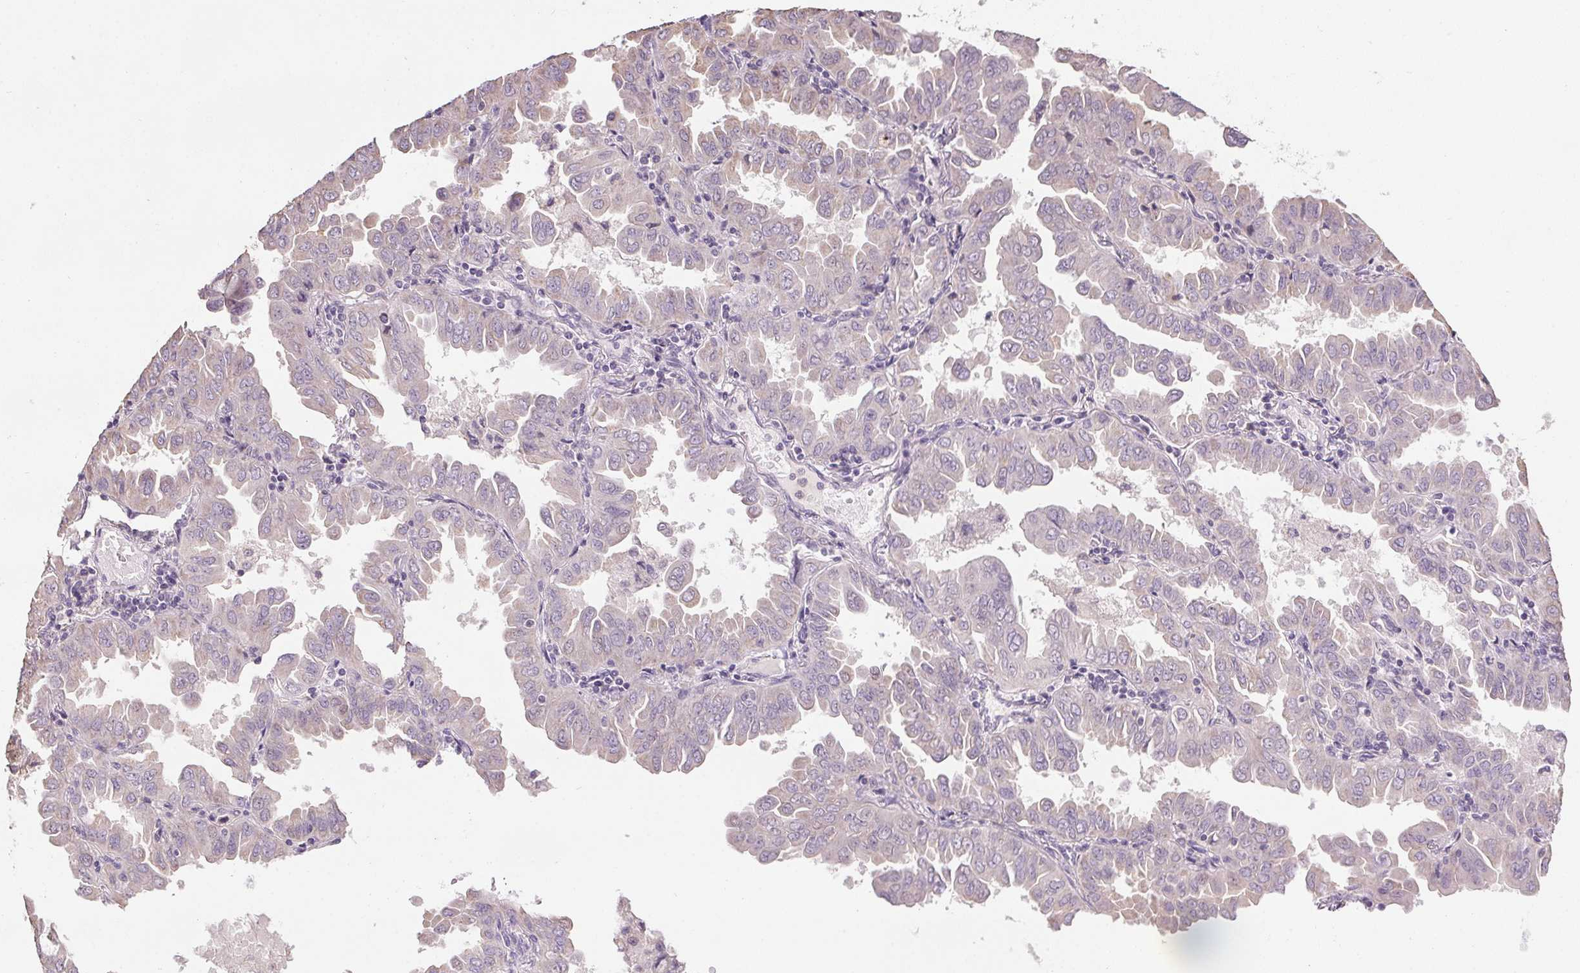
{"staining": {"intensity": "negative", "quantity": "none", "location": "none"}, "tissue": "lung cancer", "cell_type": "Tumor cells", "image_type": "cancer", "snomed": [{"axis": "morphology", "description": "Adenocarcinoma, NOS"}, {"axis": "topography", "description": "Lung"}], "caption": "There is no significant expression in tumor cells of lung adenocarcinoma. (DAB (3,3'-diaminobenzidine) immunohistochemistry visualized using brightfield microscopy, high magnification).", "gene": "SPACA9", "patient": {"sex": "male", "age": 64}}